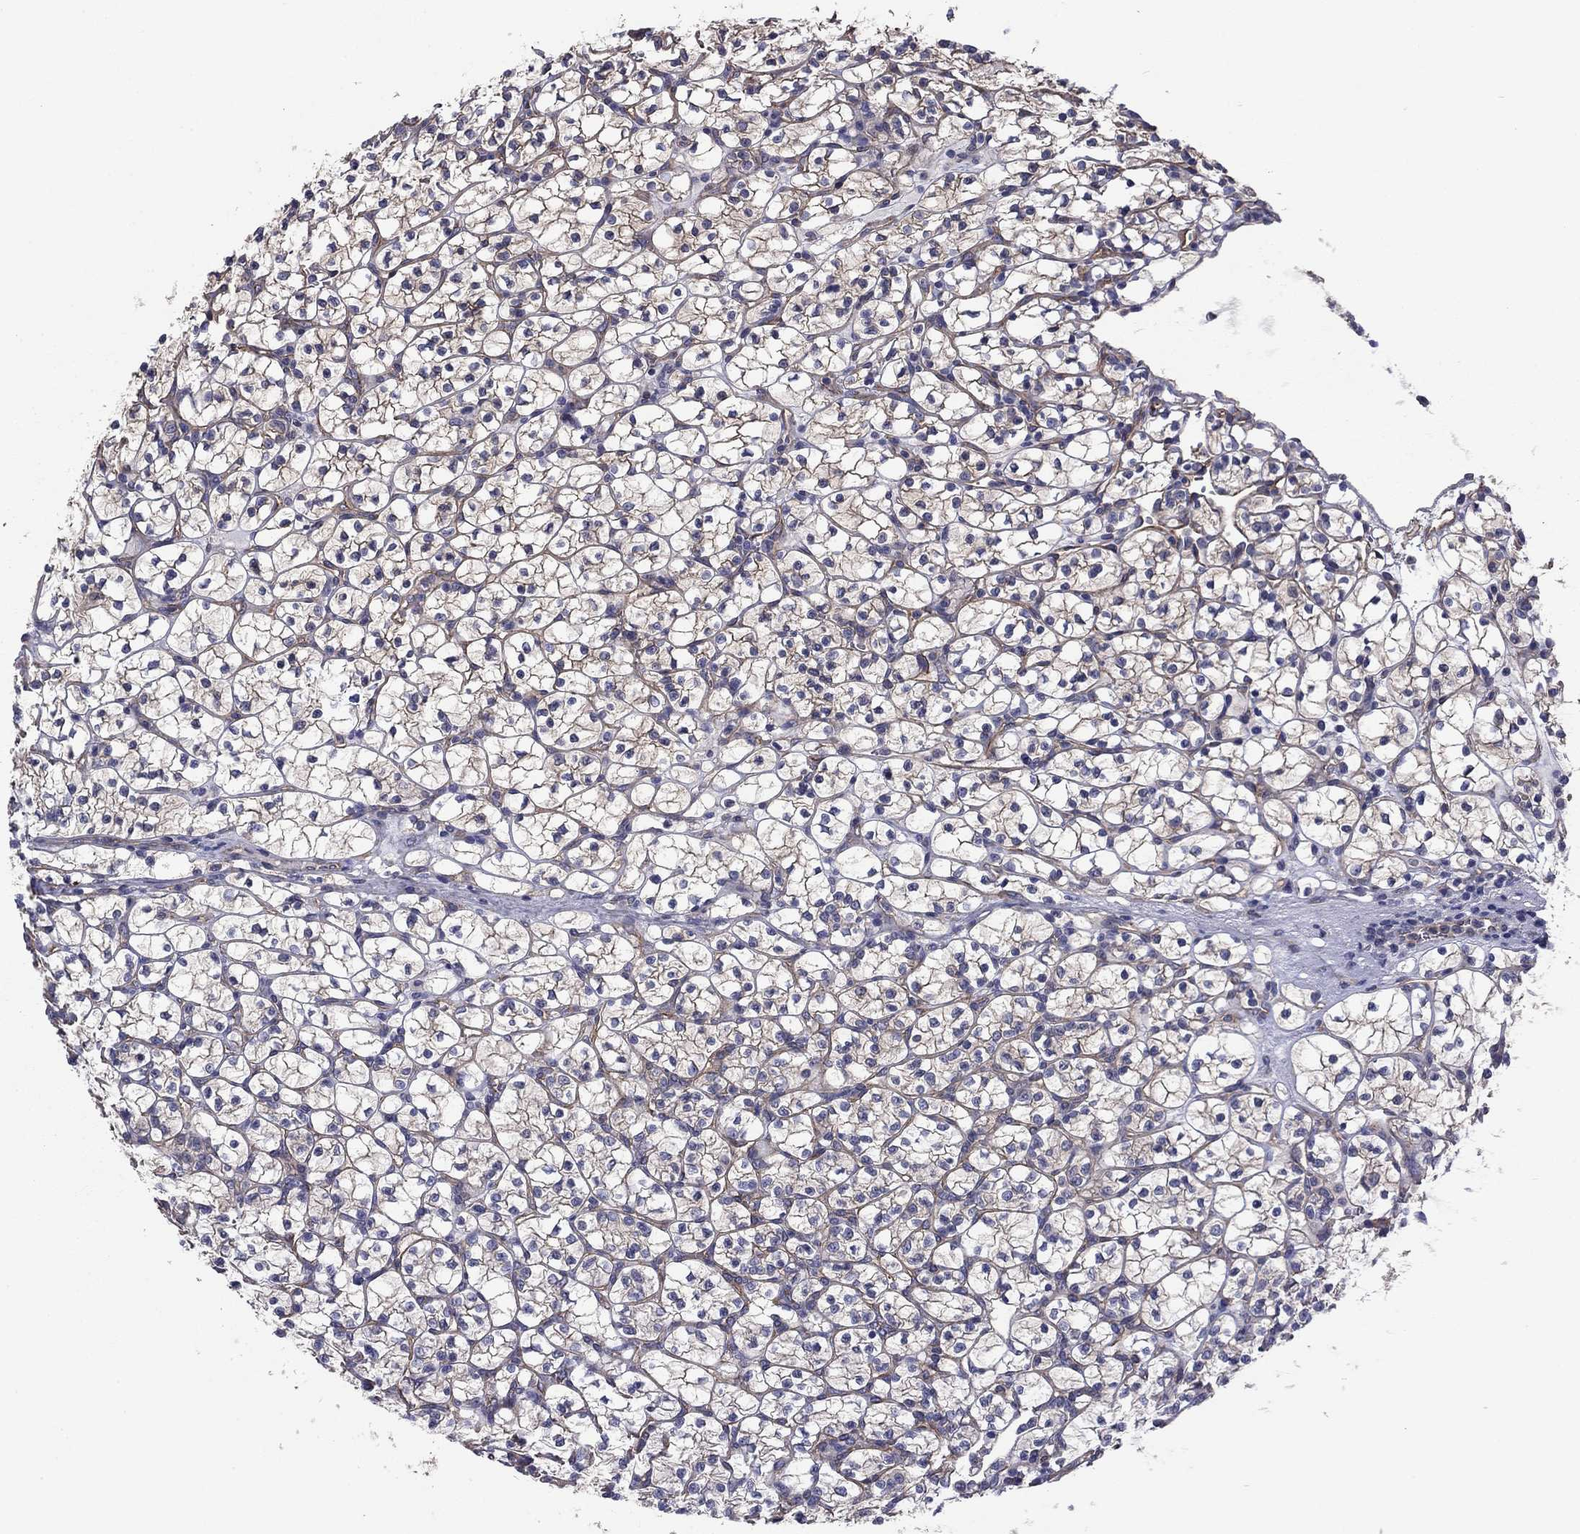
{"staining": {"intensity": "moderate", "quantity": ">75%", "location": "cytoplasmic/membranous"}, "tissue": "renal cancer", "cell_type": "Tumor cells", "image_type": "cancer", "snomed": [{"axis": "morphology", "description": "Adenocarcinoma, NOS"}, {"axis": "topography", "description": "Kidney"}], "caption": "A brown stain labels moderate cytoplasmic/membranous staining of a protein in human renal cancer (adenocarcinoma) tumor cells. The protein of interest is shown in brown color, while the nuclei are stained blue.", "gene": "TCHH", "patient": {"sex": "female", "age": 89}}